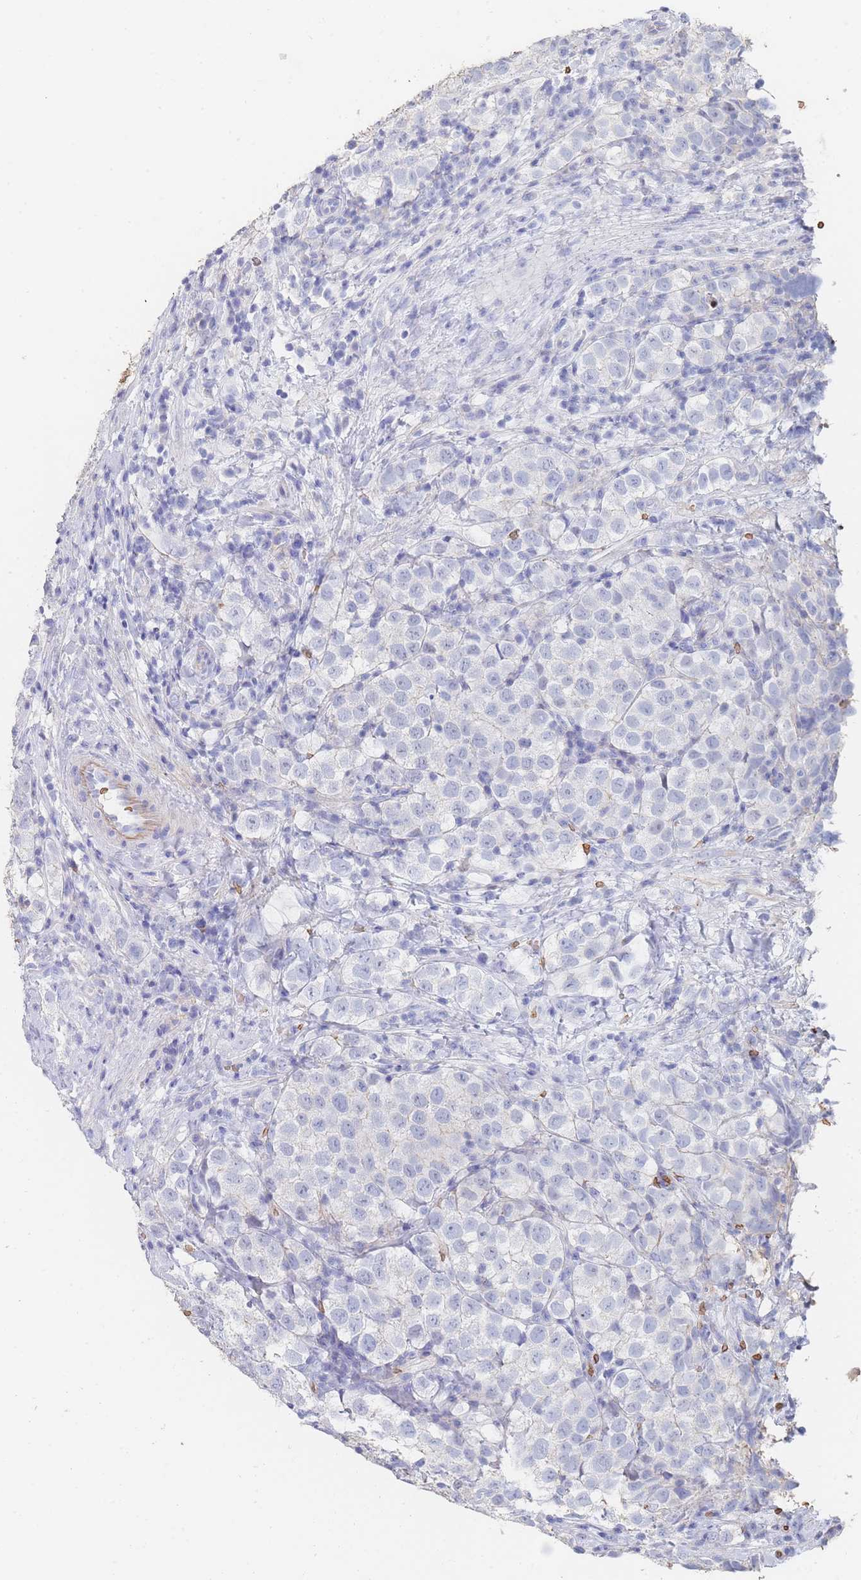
{"staining": {"intensity": "negative", "quantity": "none", "location": "none"}, "tissue": "testis cancer", "cell_type": "Tumor cells", "image_type": "cancer", "snomed": [{"axis": "morphology", "description": "Seminoma, NOS"}, {"axis": "topography", "description": "Testis"}], "caption": "Seminoma (testis) was stained to show a protein in brown. There is no significant staining in tumor cells.", "gene": "SLC2A1", "patient": {"sex": "male", "age": 34}}